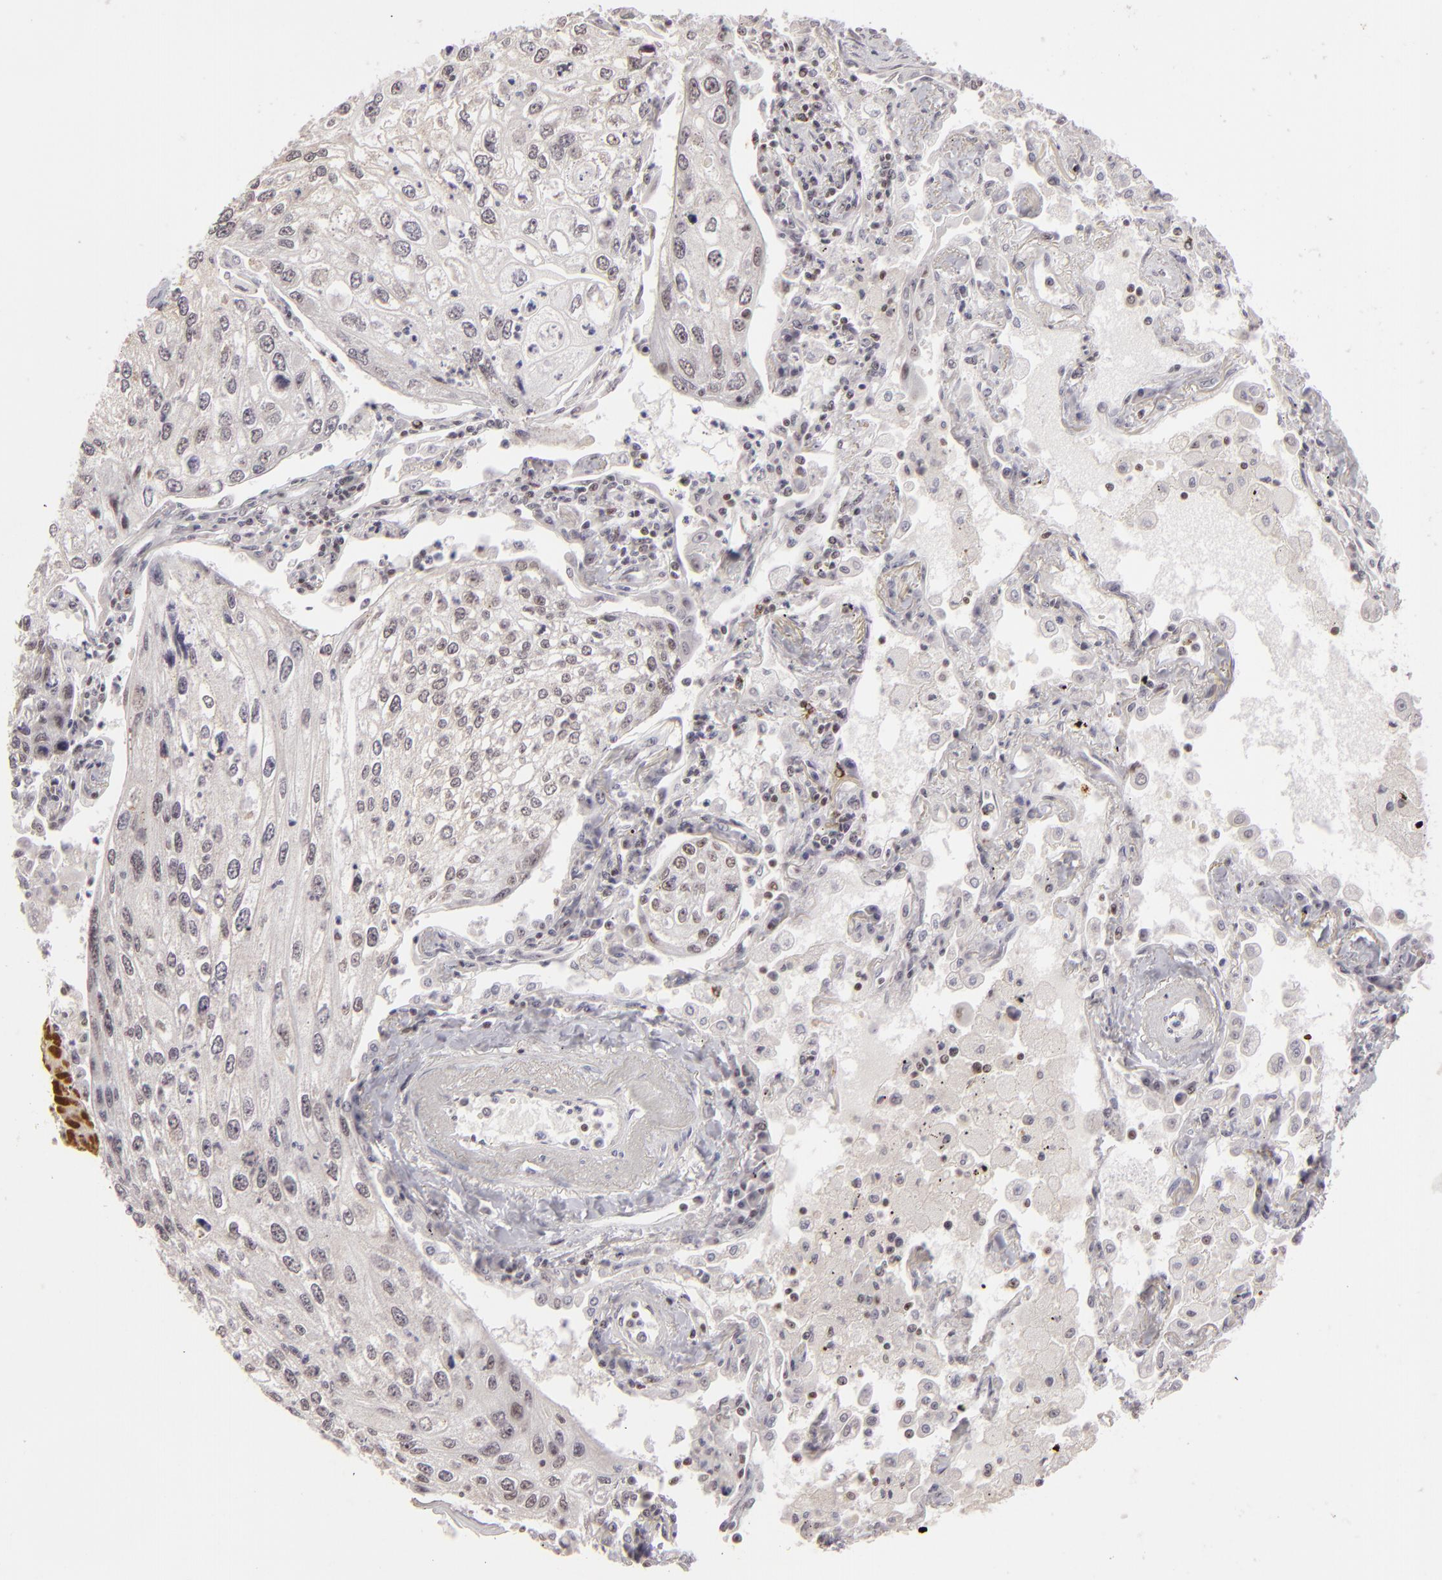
{"staining": {"intensity": "weak", "quantity": "<25%", "location": "nuclear"}, "tissue": "lung cancer", "cell_type": "Tumor cells", "image_type": "cancer", "snomed": [{"axis": "morphology", "description": "Squamous cell carcinoma, NOS"}, {"axis": "topography", "description": "Lung"}], "caption": "A micrograph of lung squamous cell carcinoma stained for a protein demonstrates no brown staining in tumor cells.", "gene": "DAXX", "patient": {"sex": "male", "age": 75}}